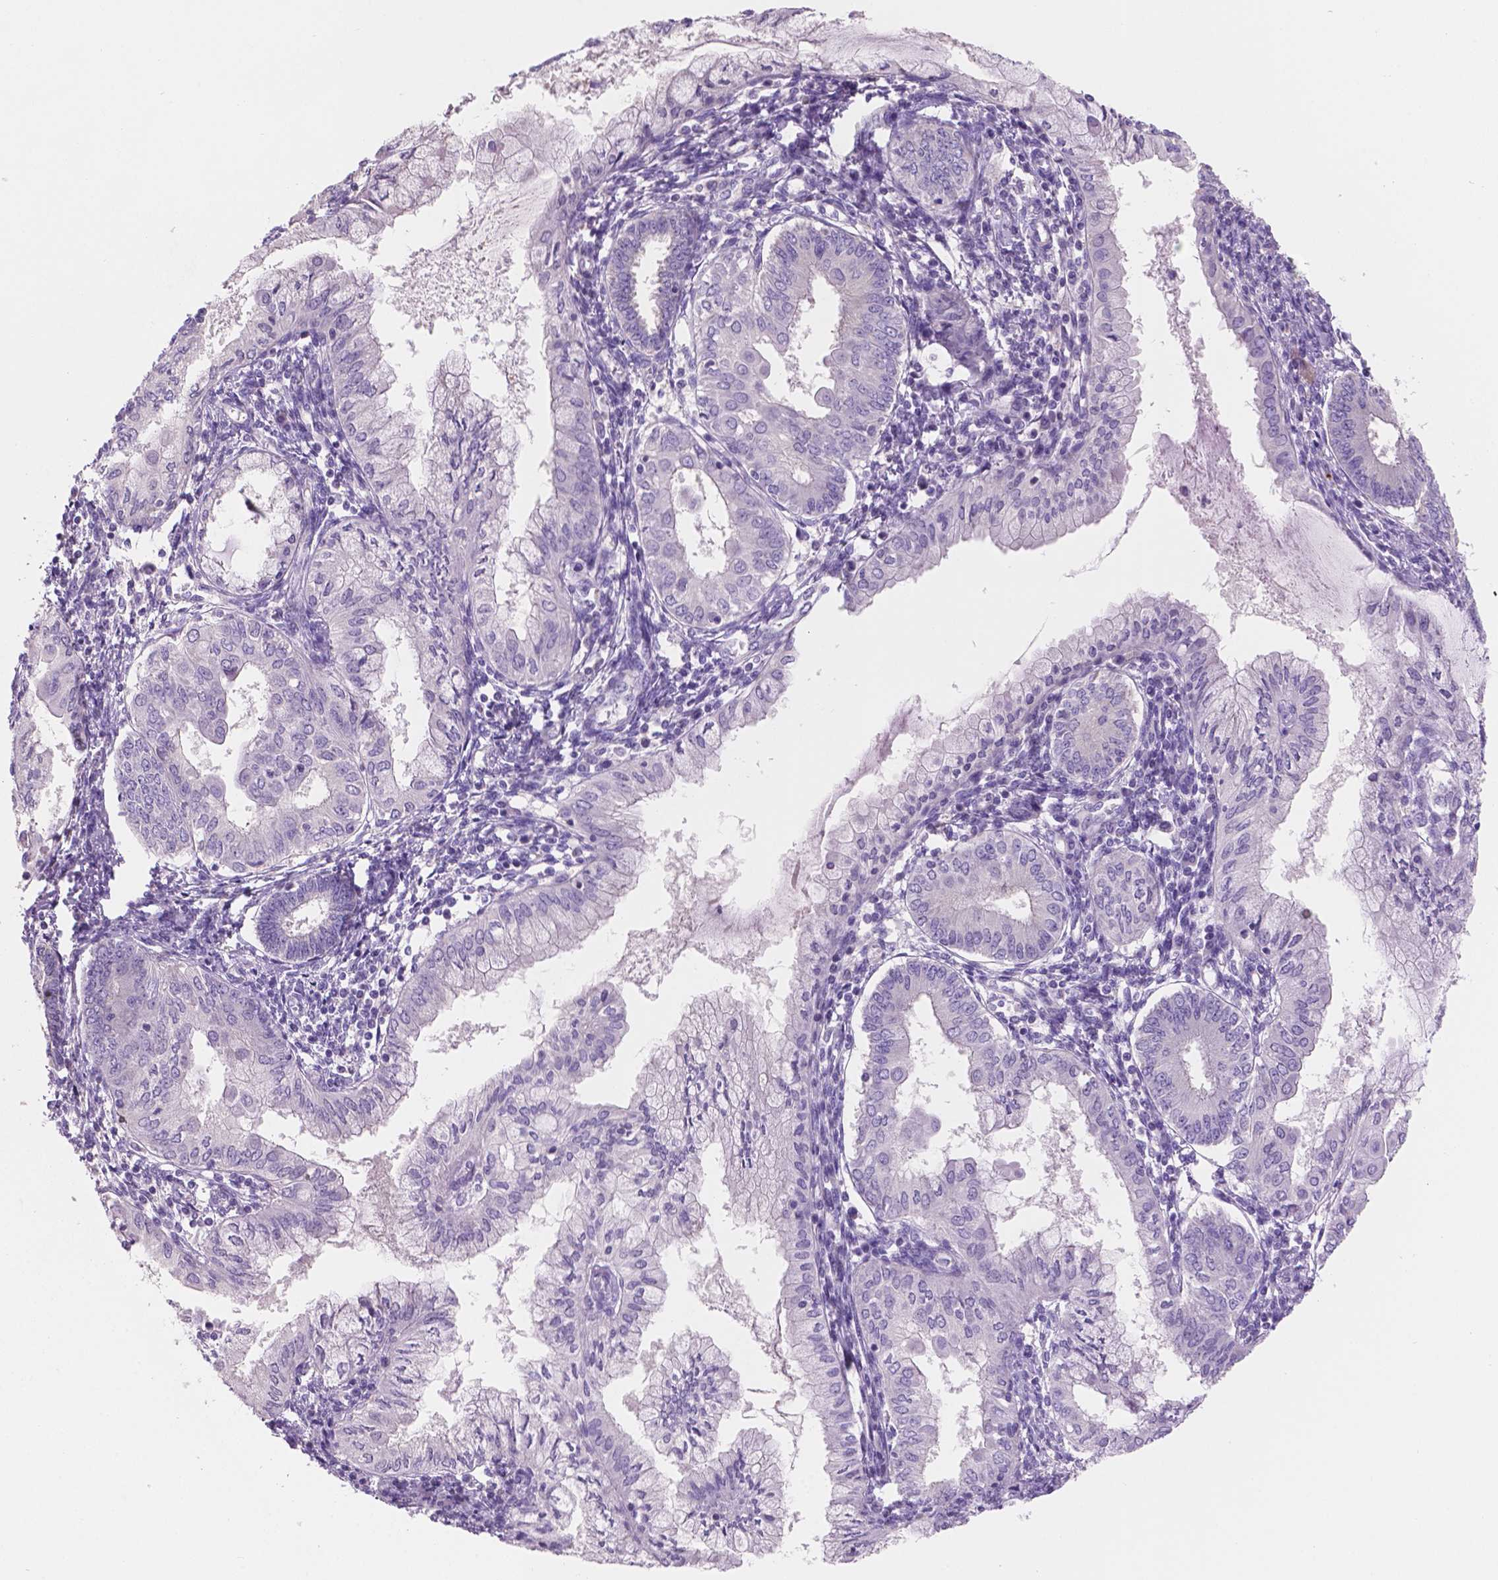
{"staining": {"intensity": "negative", "quantity": "none", "location": "none"}, "tissue": "endometrial cancer", "cell_type": "Tumor cells", "image_type": "cancer", "snomed": [{"axis": "morphology", "description": "Adenocarcinoma, NOS"}, {"axis": "topography", "description": "Endometrium"}], "caption": "Endometrial cancer (adenocarcinoma) was stained to show a protein in brown. There is no significant staining in tumor cells.", "gene": "SBSN", "patient": {"sex": "female", "age": 68}}